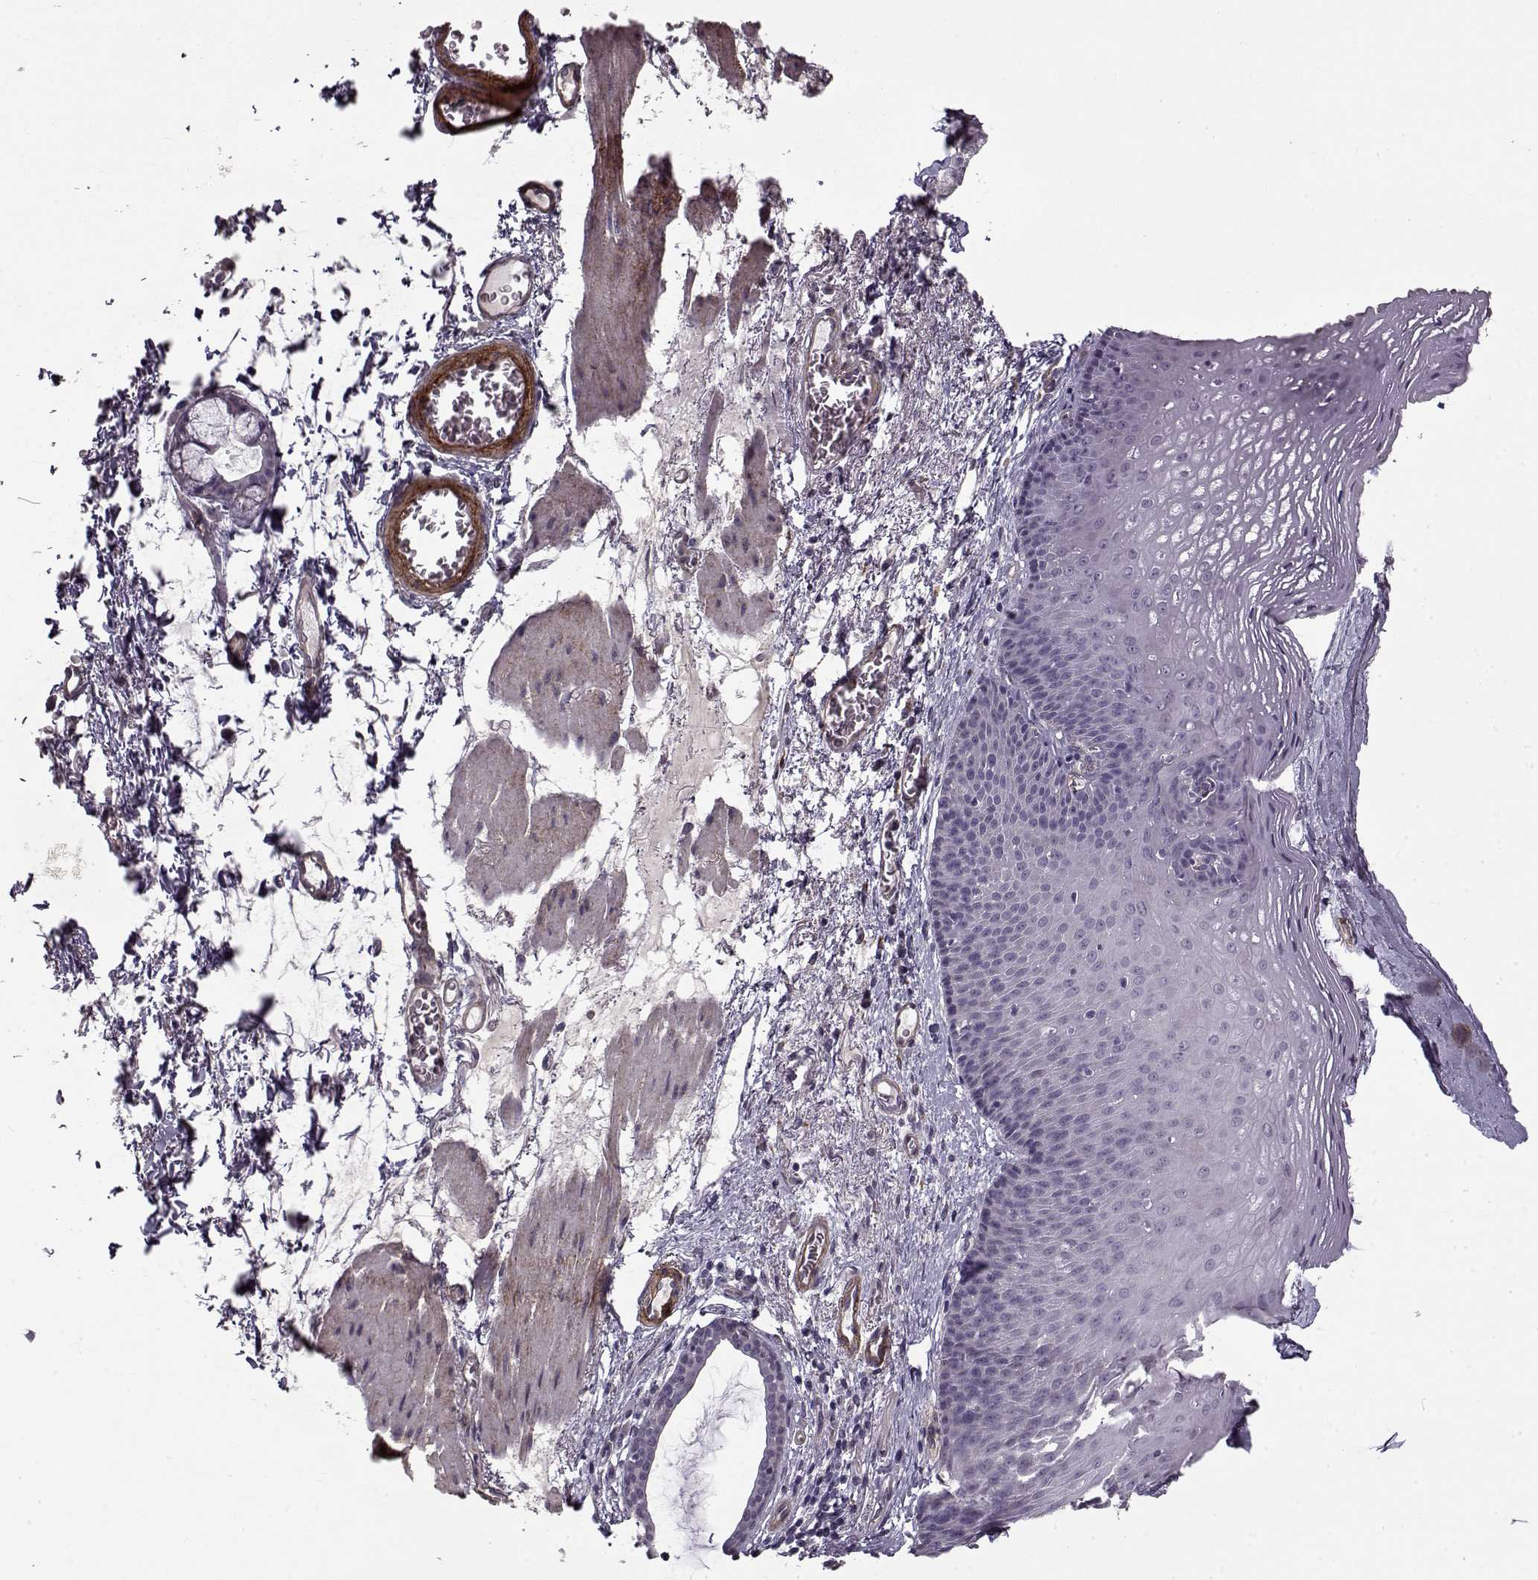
{"staining": {"intensity": "negative", "quantity": "none", "location": "none"}, "tissue": "esophagus", "cell_type": "Squamous epithelial cells", "image_type": "normal", "snomed": [{"axis": "morphology", "description": "Normal tissue, NOS"}, {"axis": "topography", "description": "Esophagus"}], "caption": "Esophagus was stained to show a protein in brown. There is no significant expression in squamous epithelial cells. Nuclei are stained in blue.", "gene": "LAMB2", "patient": {"sex": "male", "age": 76}}